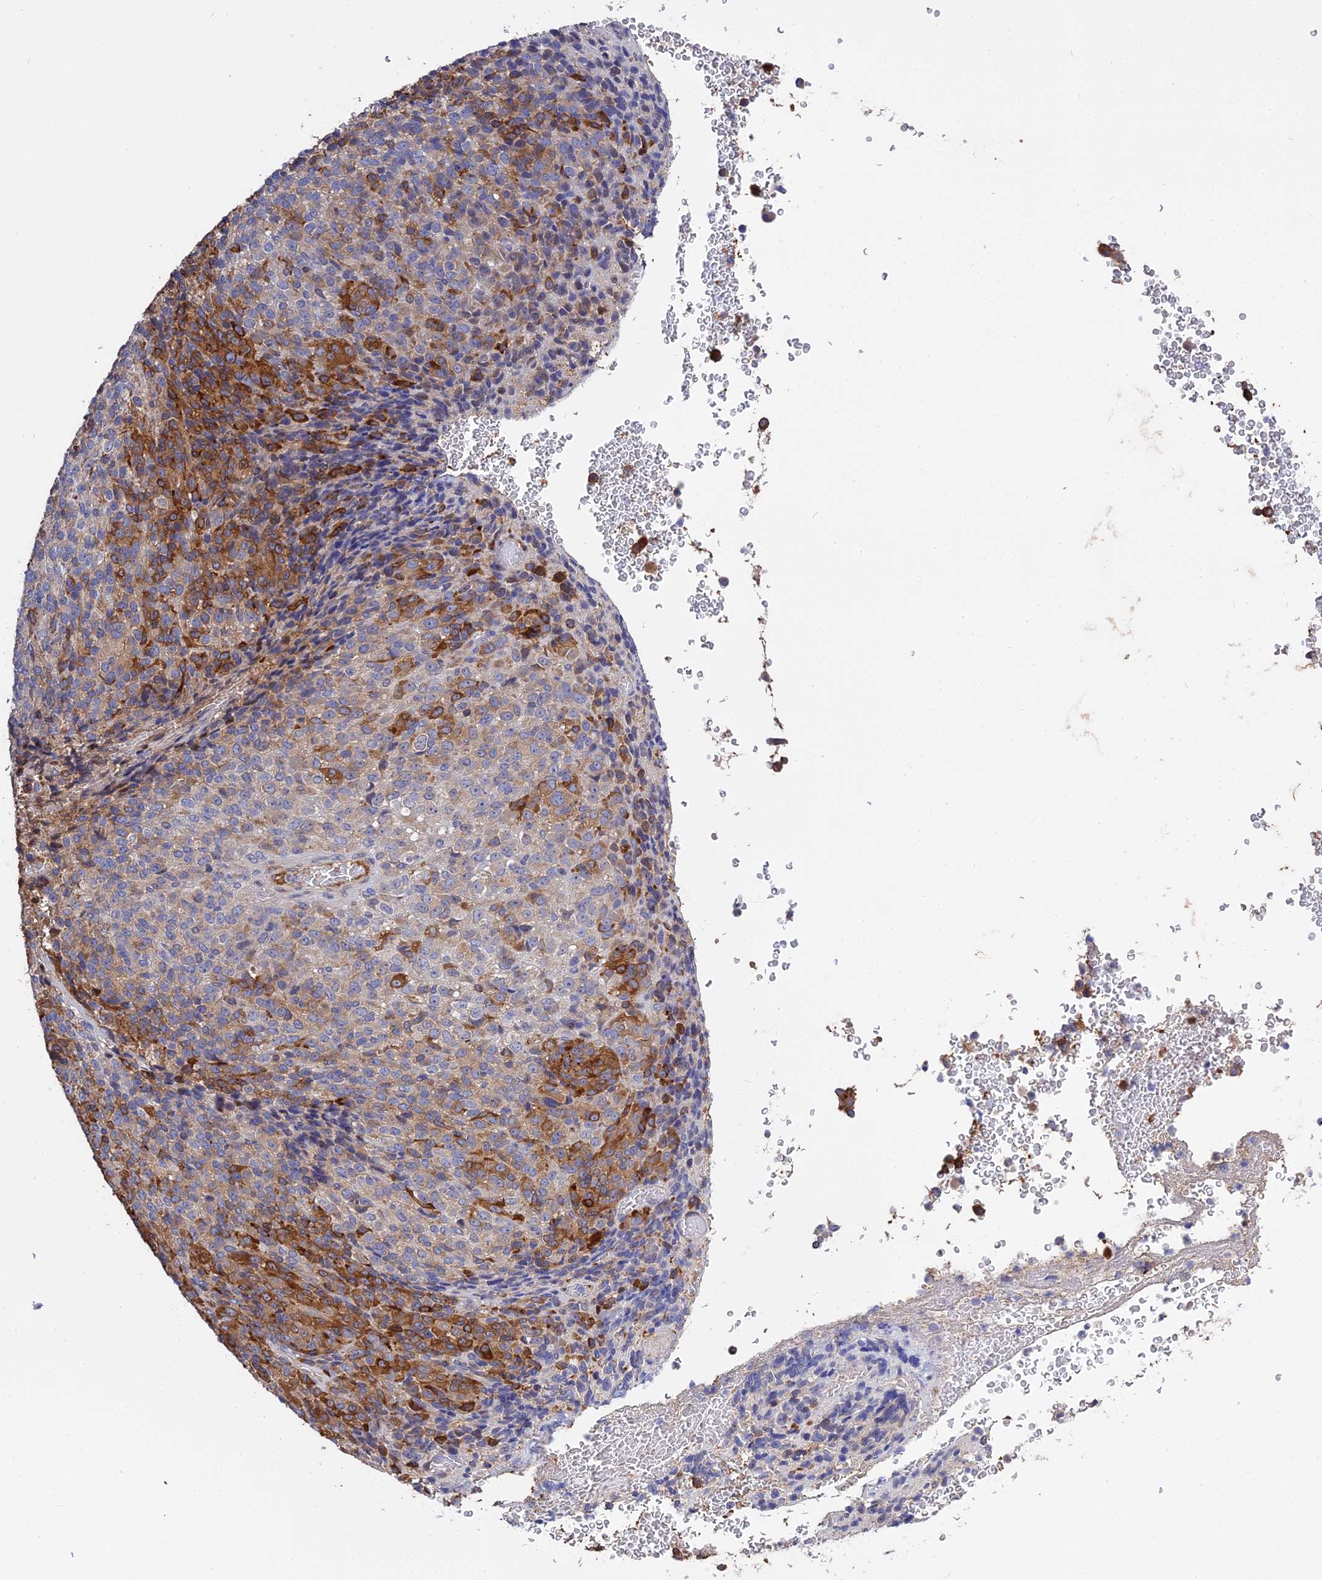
{"staining": {"intensity": "moderate", "quantity": "<25%", "location": "cytoplasmic/membranous"}, "tissue": "melanoma", "cell_type": "Tumor cells", "image_type": "cancer", "snomed": [{"axis": "morphology", "description": "Malignant melanoma, Metastatic site"}, {"axis": "topography", "description": "Brain"}], "caption": "High-magnification brightfield microscopy of malignant melanoma (metastatic site) stained with DAB (brown) and counterstained with hematoxylin (blue). tumor cells exhibit moderate cytoplasmic/membranous positivity is identified in about<25% of cells.", "gene": "PZP", "patient": {"sex": "female", "age": 56}}